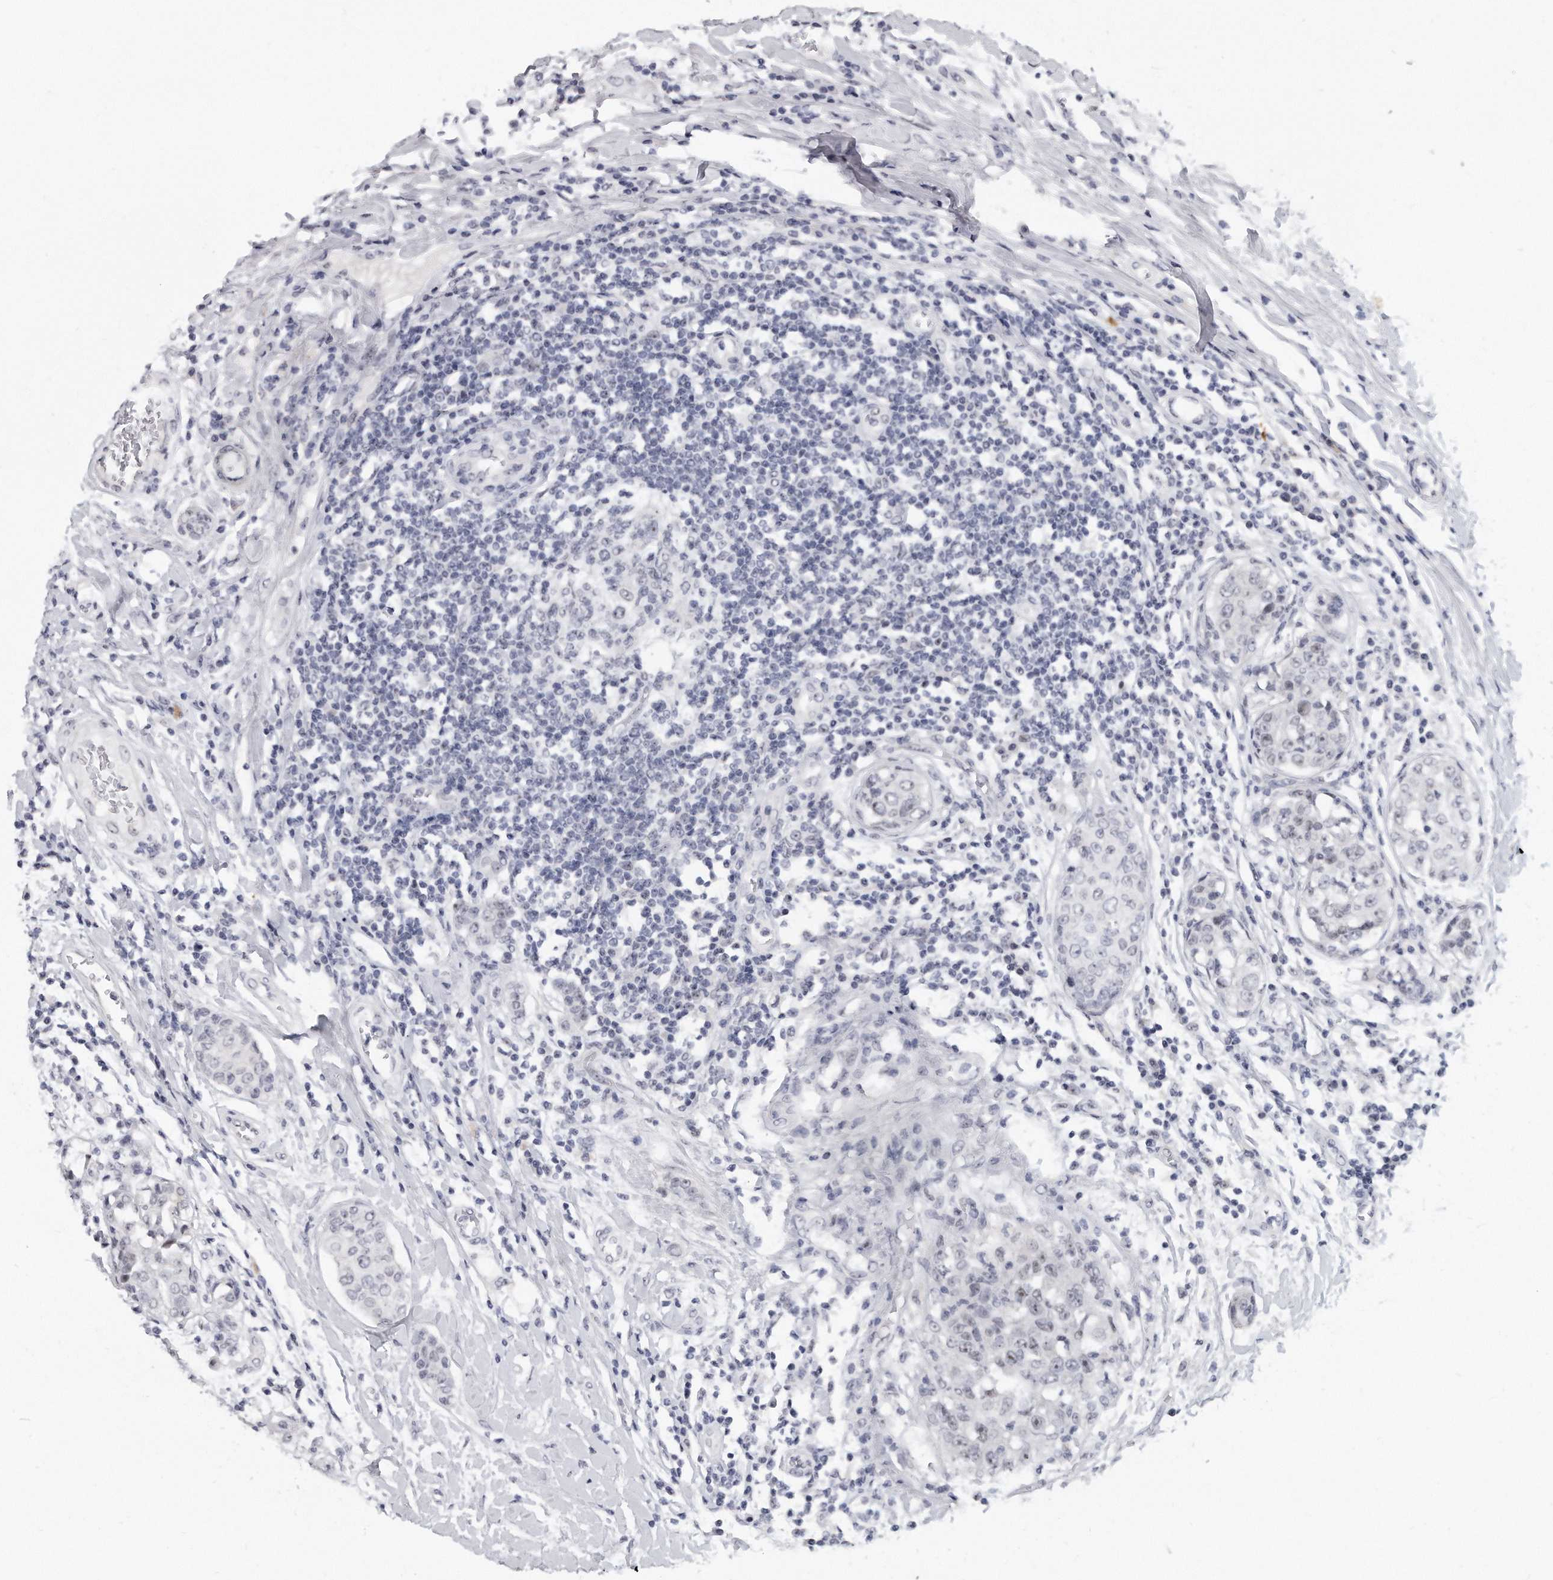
{"staining": {"intensity": "negative", "quantity": "none", "location": "none"}, "tissue": "breast cancer", "cell_type": "Tumor cells", "image_type": "cancer", "snomed": [{"axis": "morphology", "description": "Duct carcinoma"}, {"axis": "topography", "description": "Breast"}], "caption": "IHC photomicrograph of neoplastic tissue: breast cancer stained with DAB (3,3'-diaminobenzidine) demonstrates no significant protein staining in tumor cells.", "gene": "TFCP2L1", "patient": {"sex": "female", "age": 27}}